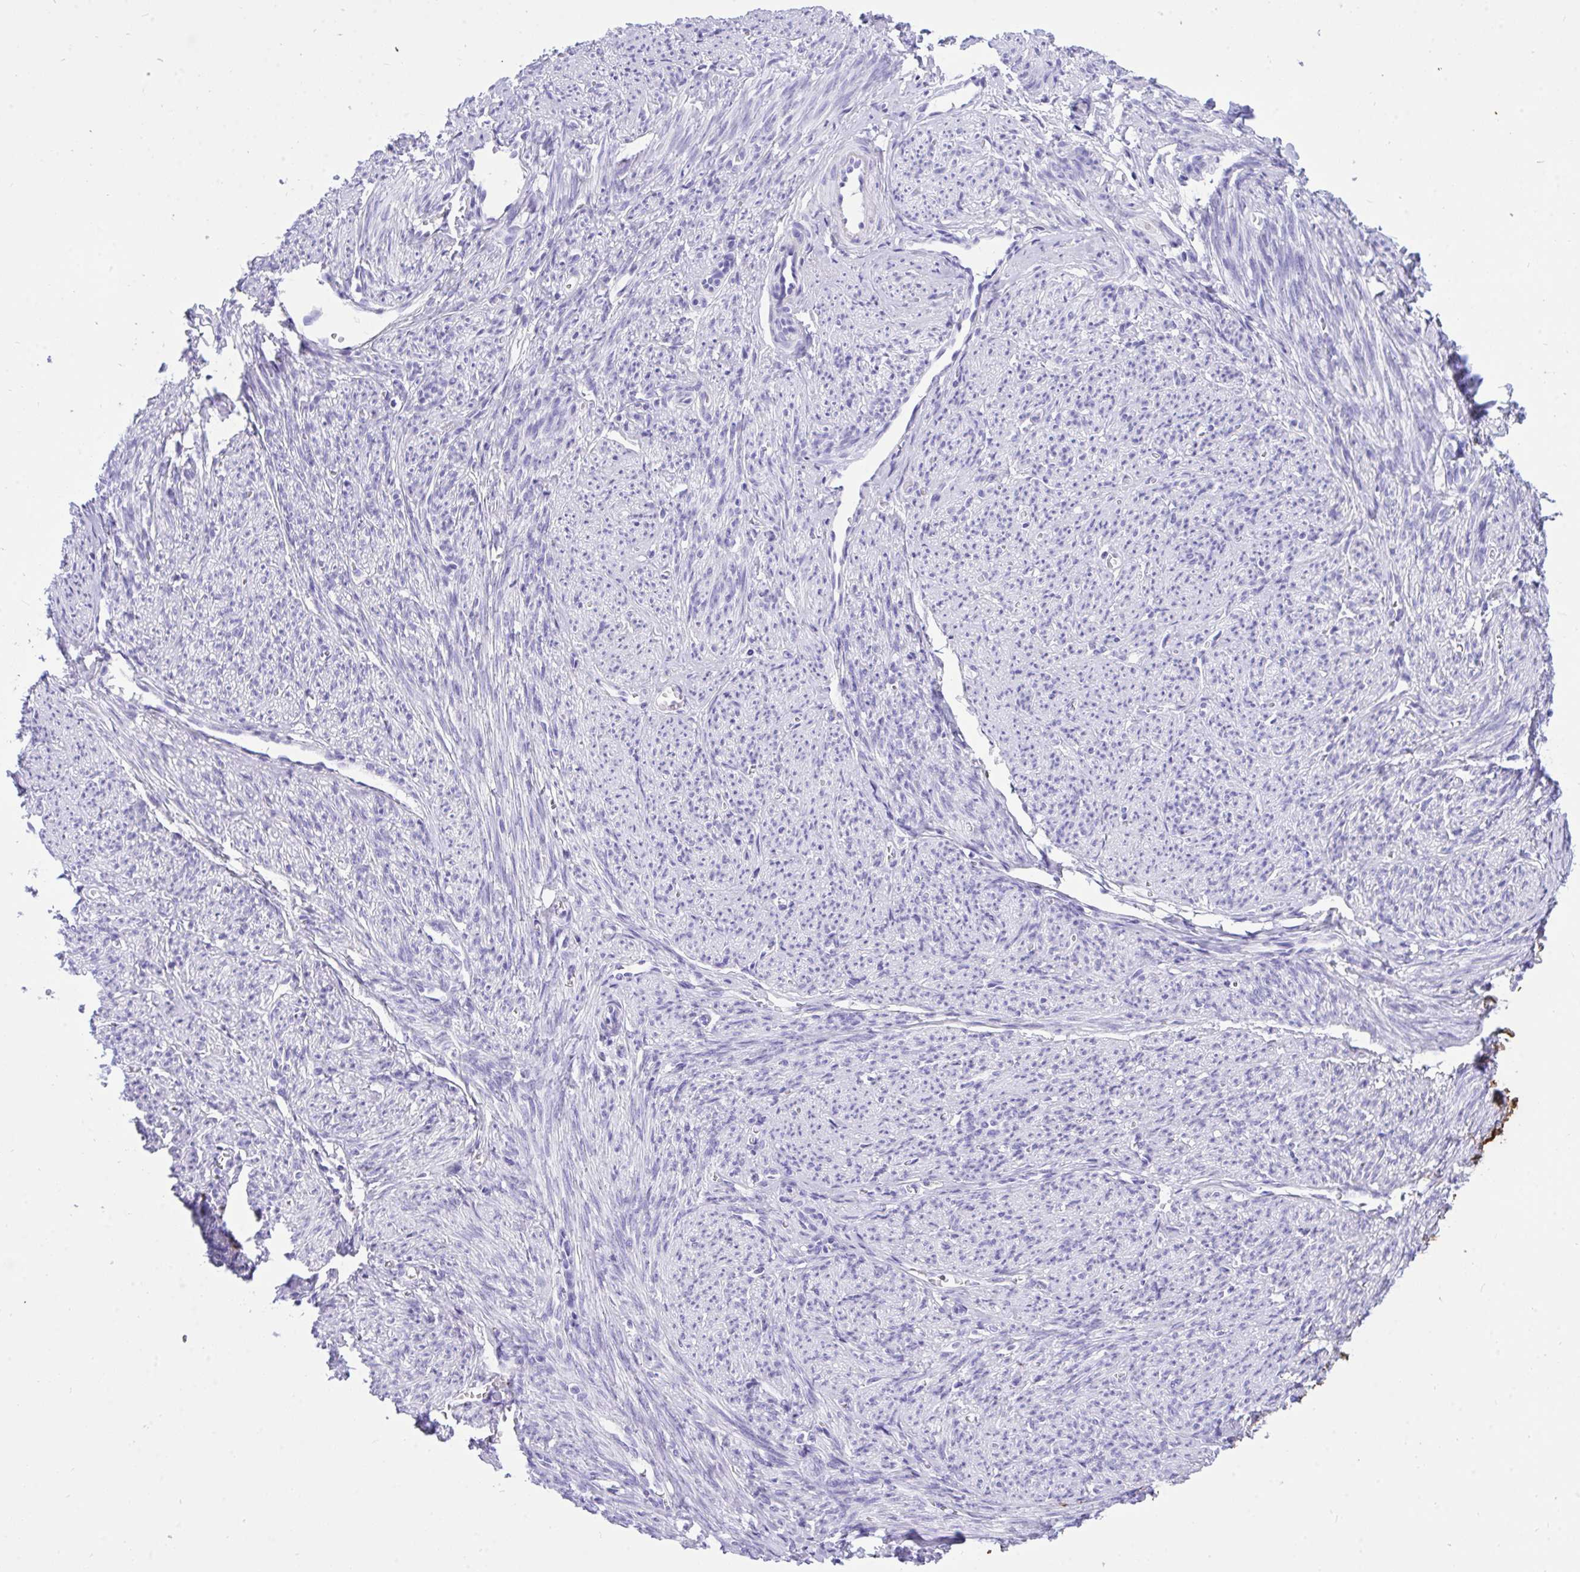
{"staining": {"intensity": "negative", "quantity": "none", "location": "none"}, "tissue": "smooth muscle", "cell_type": "Smooth muscle cells", "image_type": "normal", "snomed": [{"axis": "morphology", "description": "Normal tissue, NOS"}, {"axis": "topography", "description": "Smooth muscle"}], "caption": "This is an immunohistochemistry (IHC) photomicrograph of unremarkable human smooth muscle. There is no staining in smooth muscle cells.", "gene": "TLN2", "patient": {"sex": "female", "age": 65}}